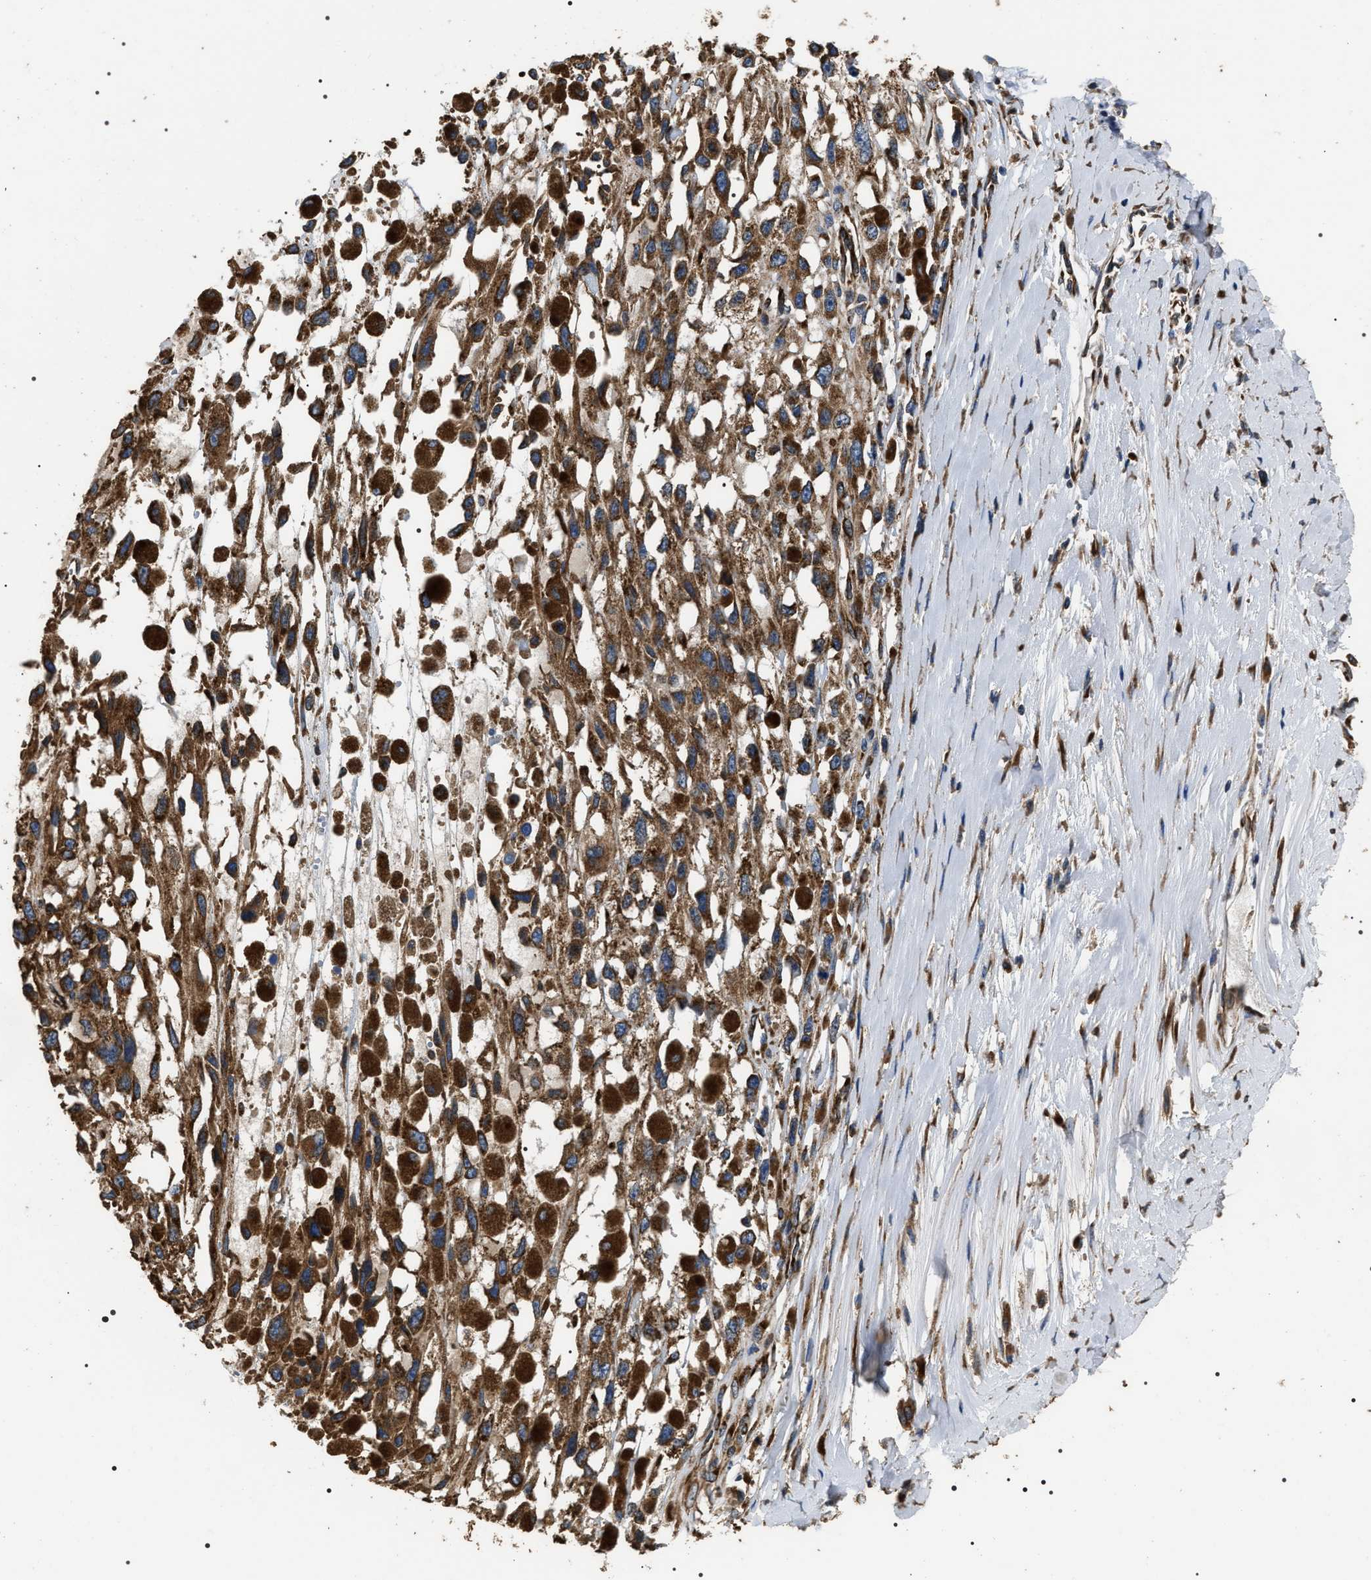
{"staining": {"intensity": "moderate", "quantity": ">75%", "location": "cytoplasmic/membranous"}, "tissue": "melanoma", "cell_type": "Tumor cells", "image_type": "cancer", "snomed": [{"axis": "morphology", "description": "Malignant melanoma, Metastatic site"}, {"axis": "topography", "description": "Lymph node"}], "caption": "IHC photomicrograph of melanoma stained for a protein (brown), which exhibits medium levels of moderate cytoplasmic/membranous expression in approximately >75% of tumor cells.", "gene": "KTN1", "patient": {"sex": "male", "age": 59}}